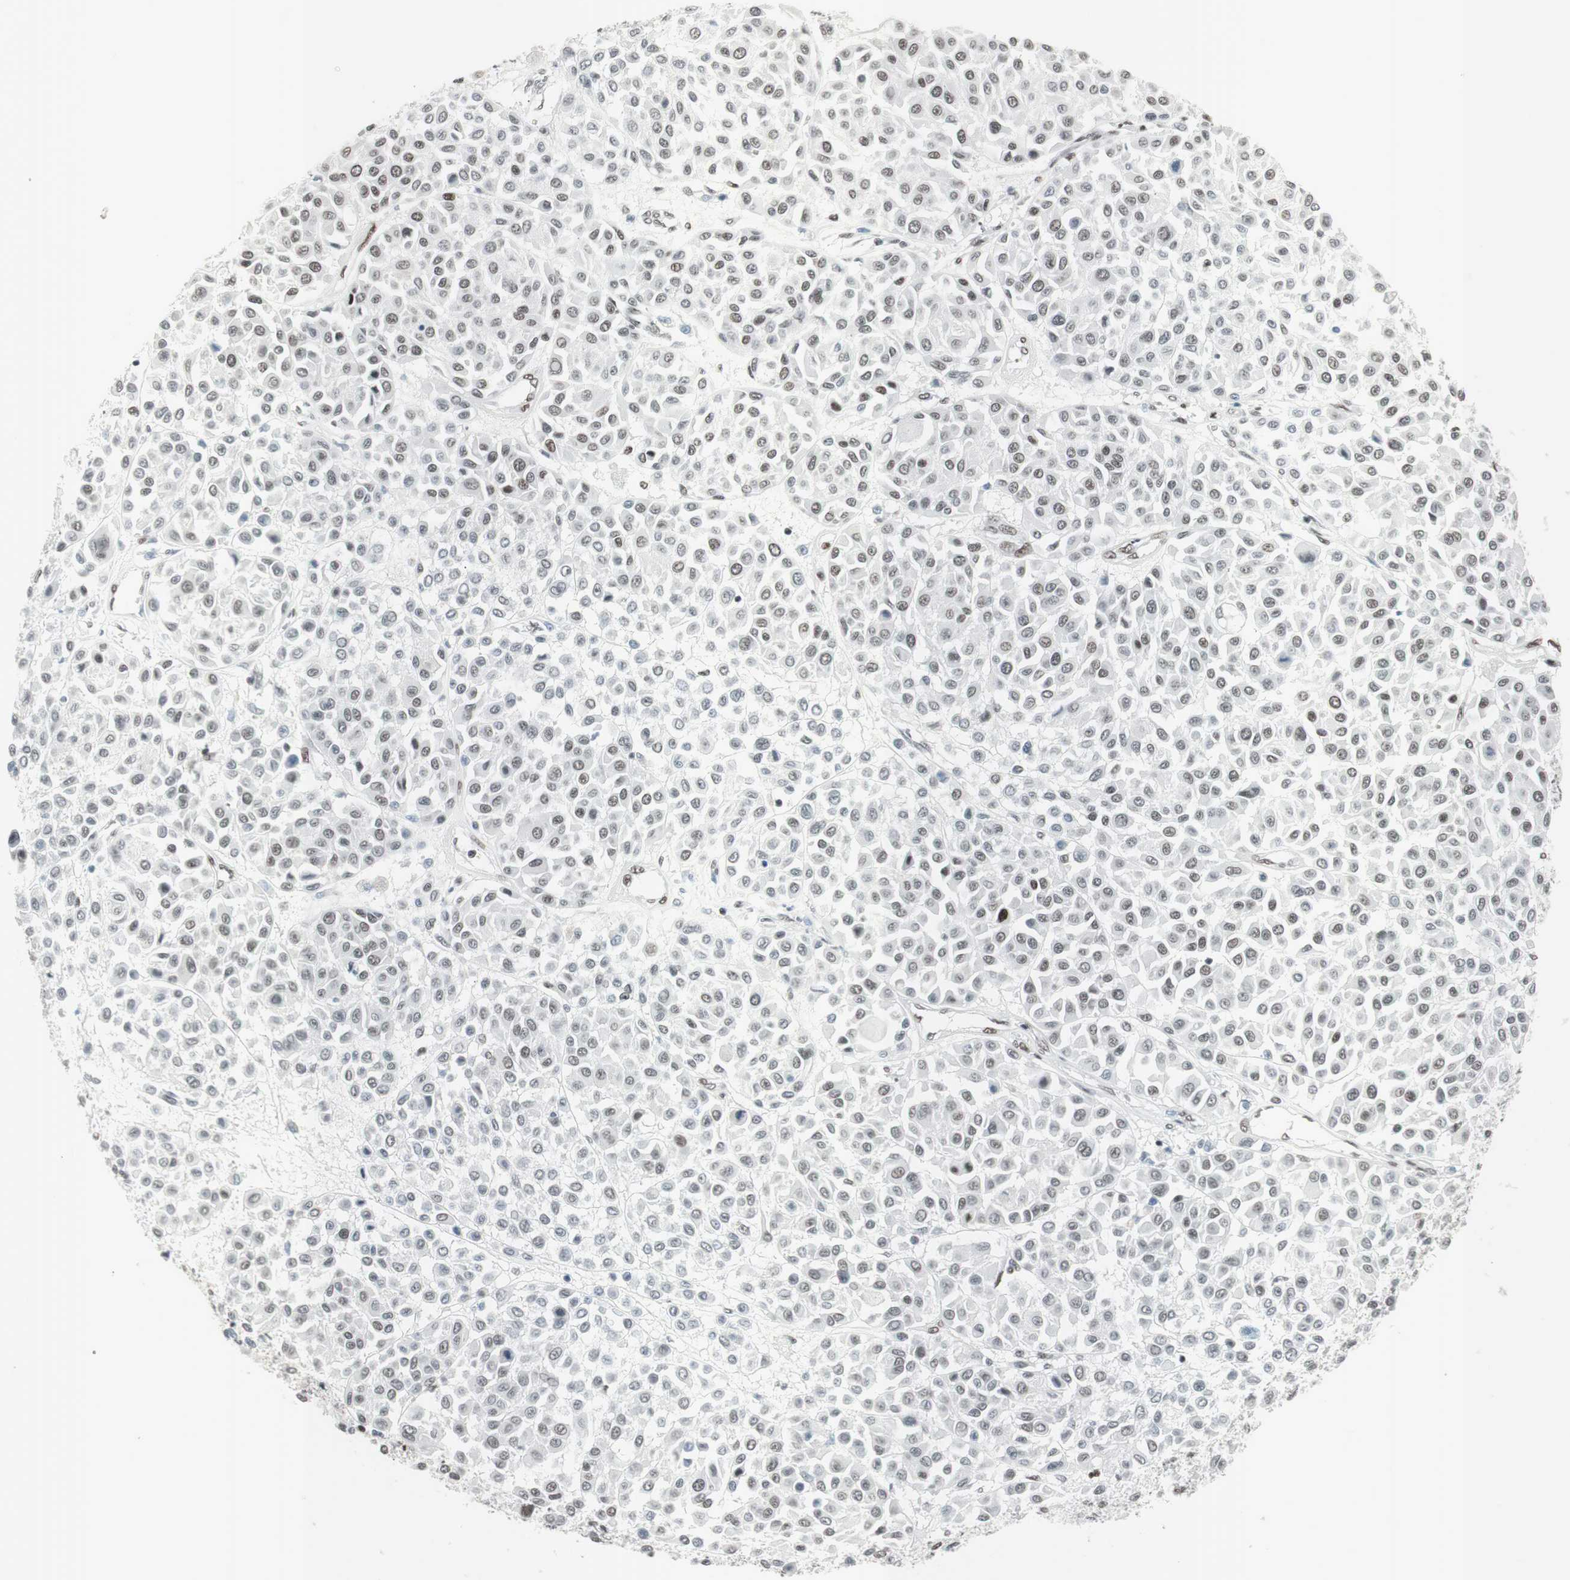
{"staining": {"intensity": "weak", "quantity": "<25%", "location": "nuclear"}, "tissue": "melanoma", "cell_type": "Tumor cells", "image_type": "cancer", "snomed": [{"axis": "morphology", "description": "Malignant melanoma, Metastatic site"}, {"axis": "topography", "description": "Soft tissue"}], "caption": "Tumor cells are negative for brown protein staining in malignant melanoma (metastatic site).", "gene": "ARID1A", "patient": {"sex": "male", "age": 41}}